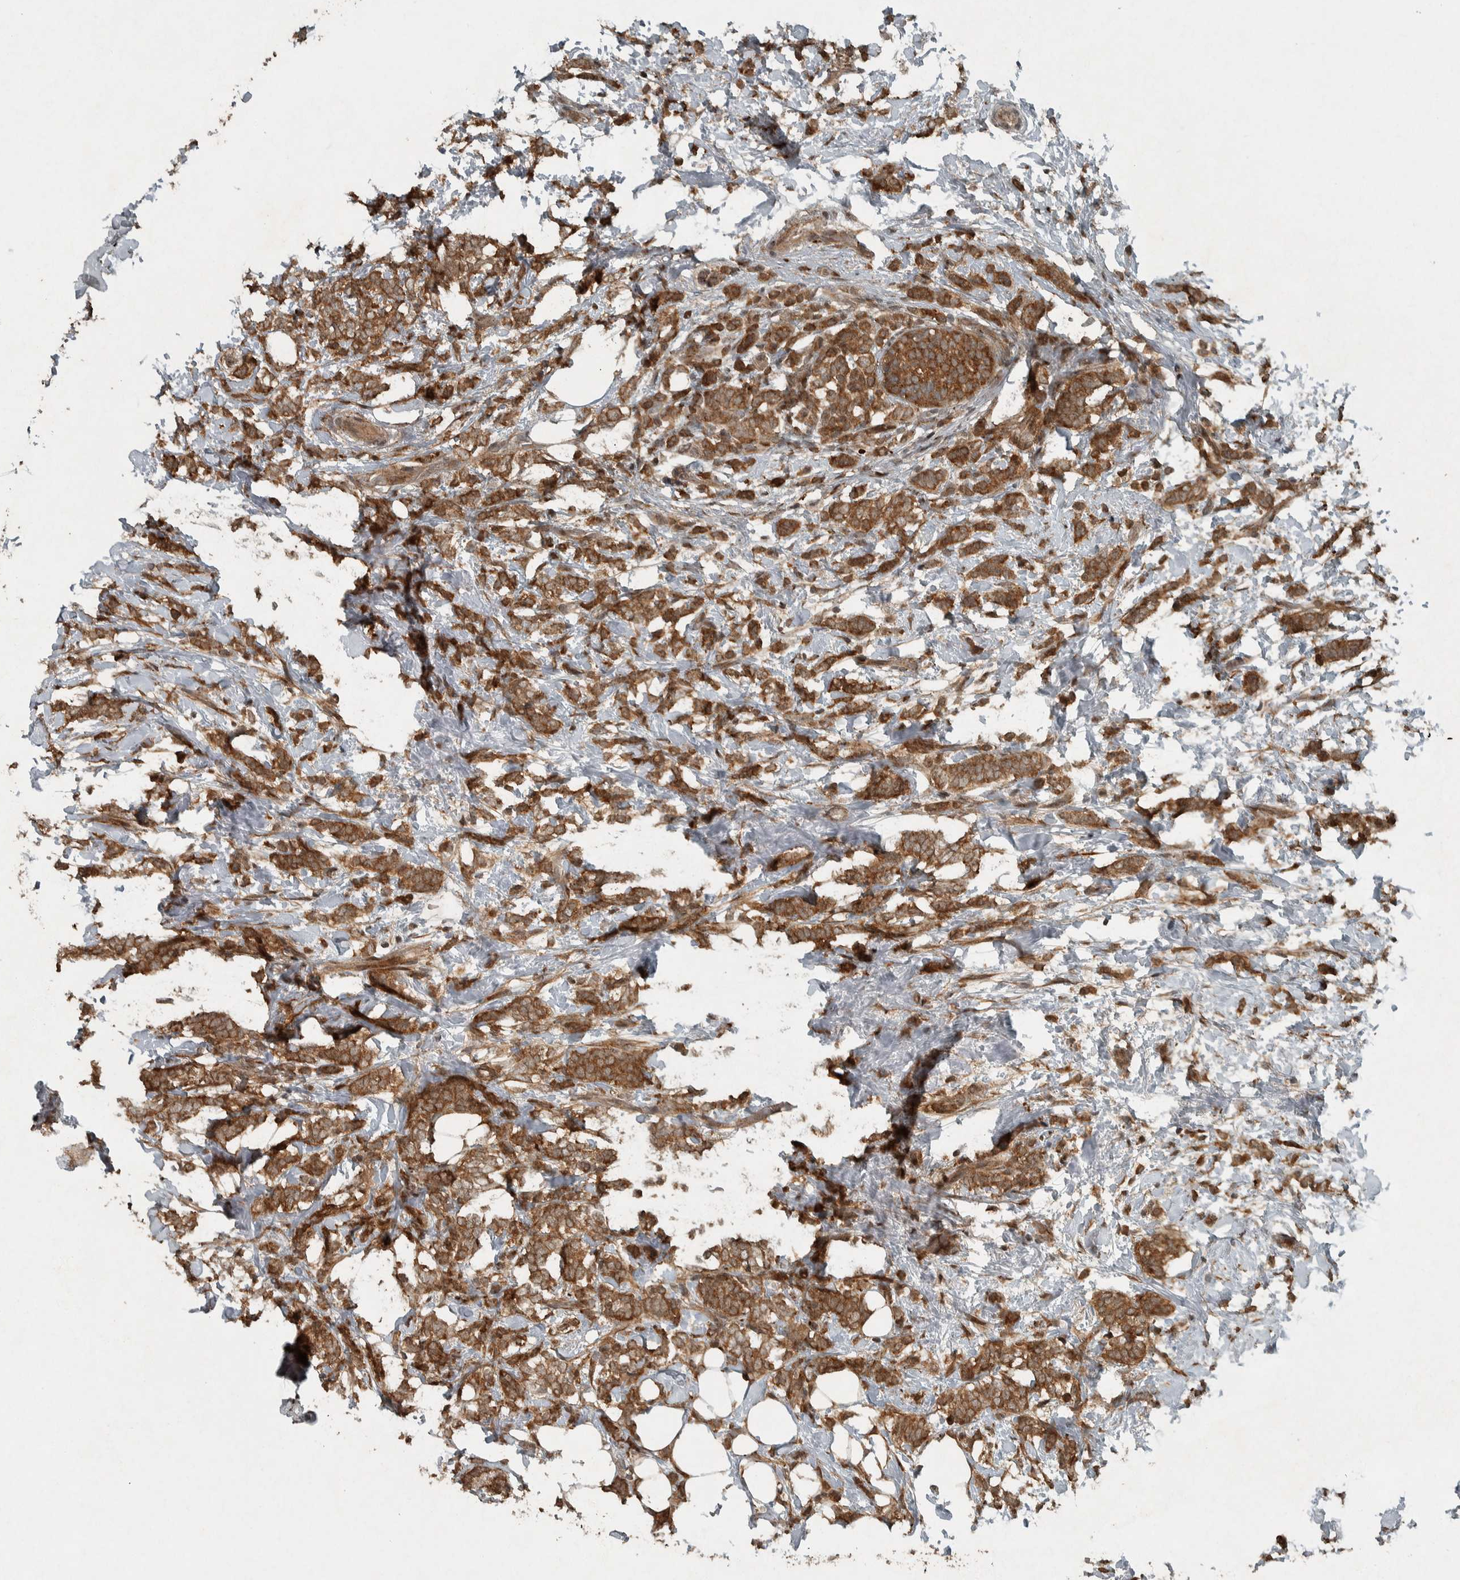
{"staining": {"intensity": "strong", "quantity": ">75%", "location": "cytoplasmic/membranous"}, "tissue": "breast cancer", "cell_type": "Tumor cells", "image_type": "cancer", "snomed": [{"axis": "morphology", "description": "Lobular carcinoma"}, {"axis": "topography", "description": "Breast"}], "caption": "Immunohistochemistry photomicrograph of neoplastic tissue: human breast lobular carcinoma stained using IHC displays high levels of strong protein expression localized specifically in the cytoplasmic/membranous of tumor cells, appearing as a cytoplasmic/membranous brown color.", "gene": "KIFAP3", "patient": {"sex": "female", "age": 50}}